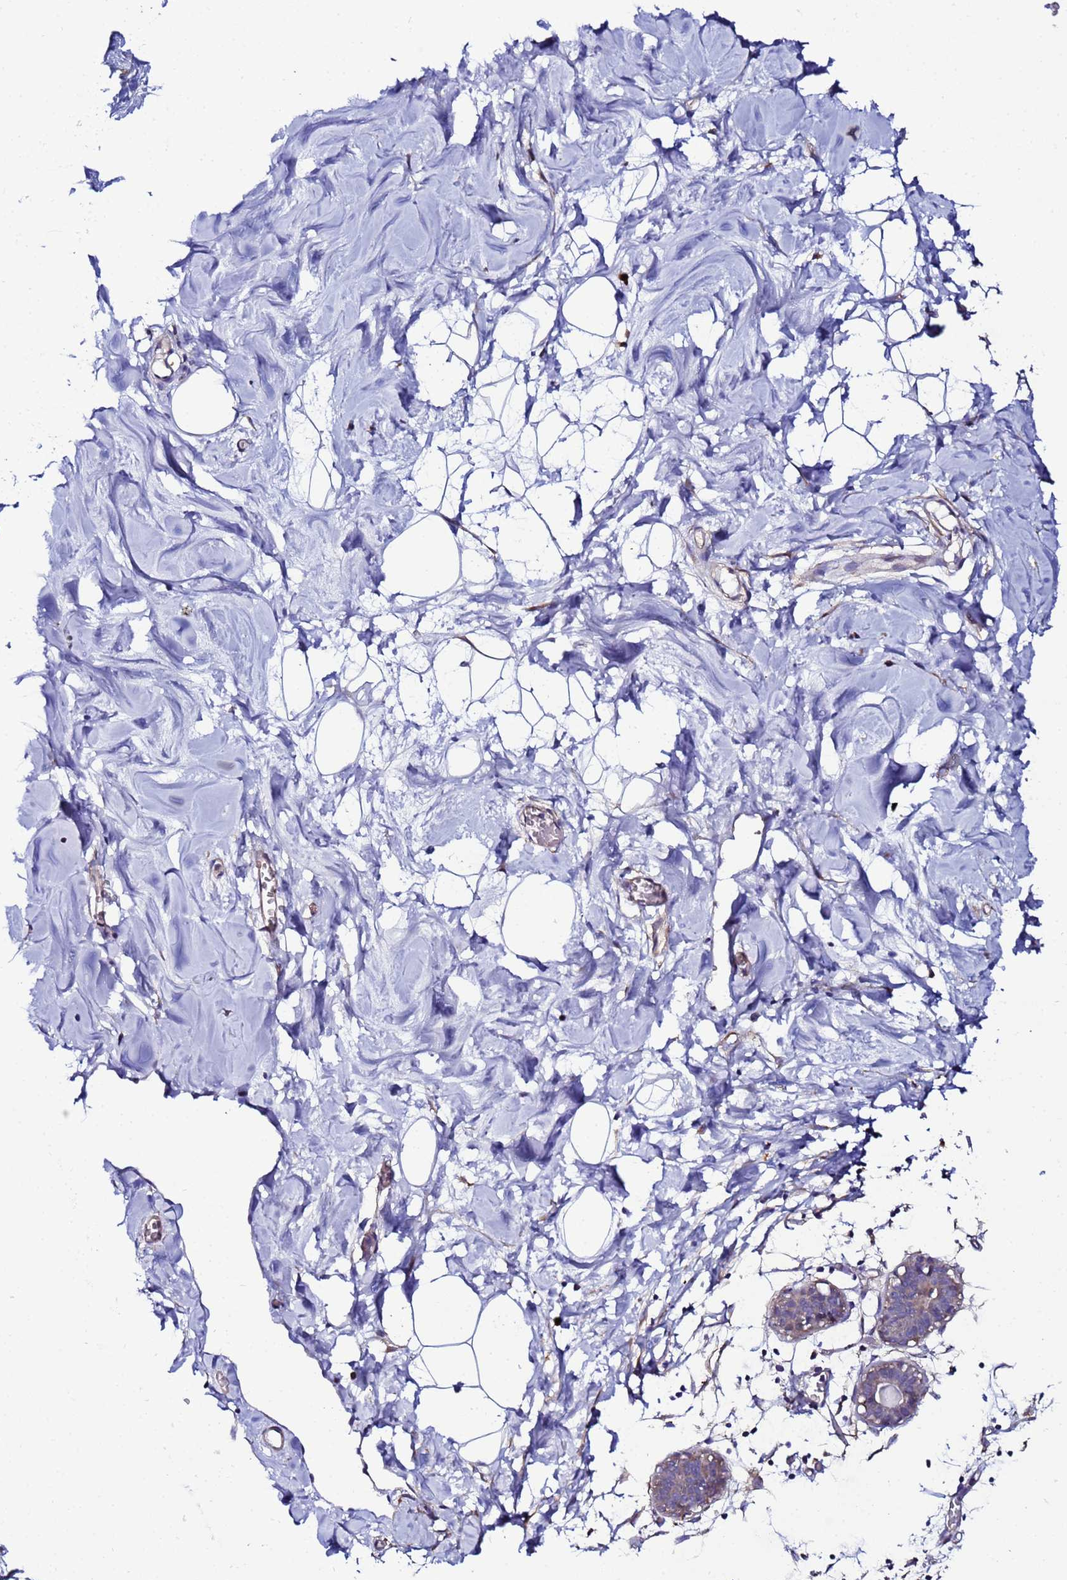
{"staining": {"intensity": "negative", "quantity": "none", "location": "none"}, "tissue": "breast", "cell_type": "Adipocytes", "image_type": "normal", "snomed": [{"axis": "morphology", "description": "Normal tissue, NOS"}, {"axis": "topography", "description": "Breast"}], "caption": "Immunohistochemistry photomicrograph of unremarkable human breast stained for a protein (brown), which displays no staining in adipocytes.", "gene": "JRKL", "patient": {"sex": "female", "age": 27}}